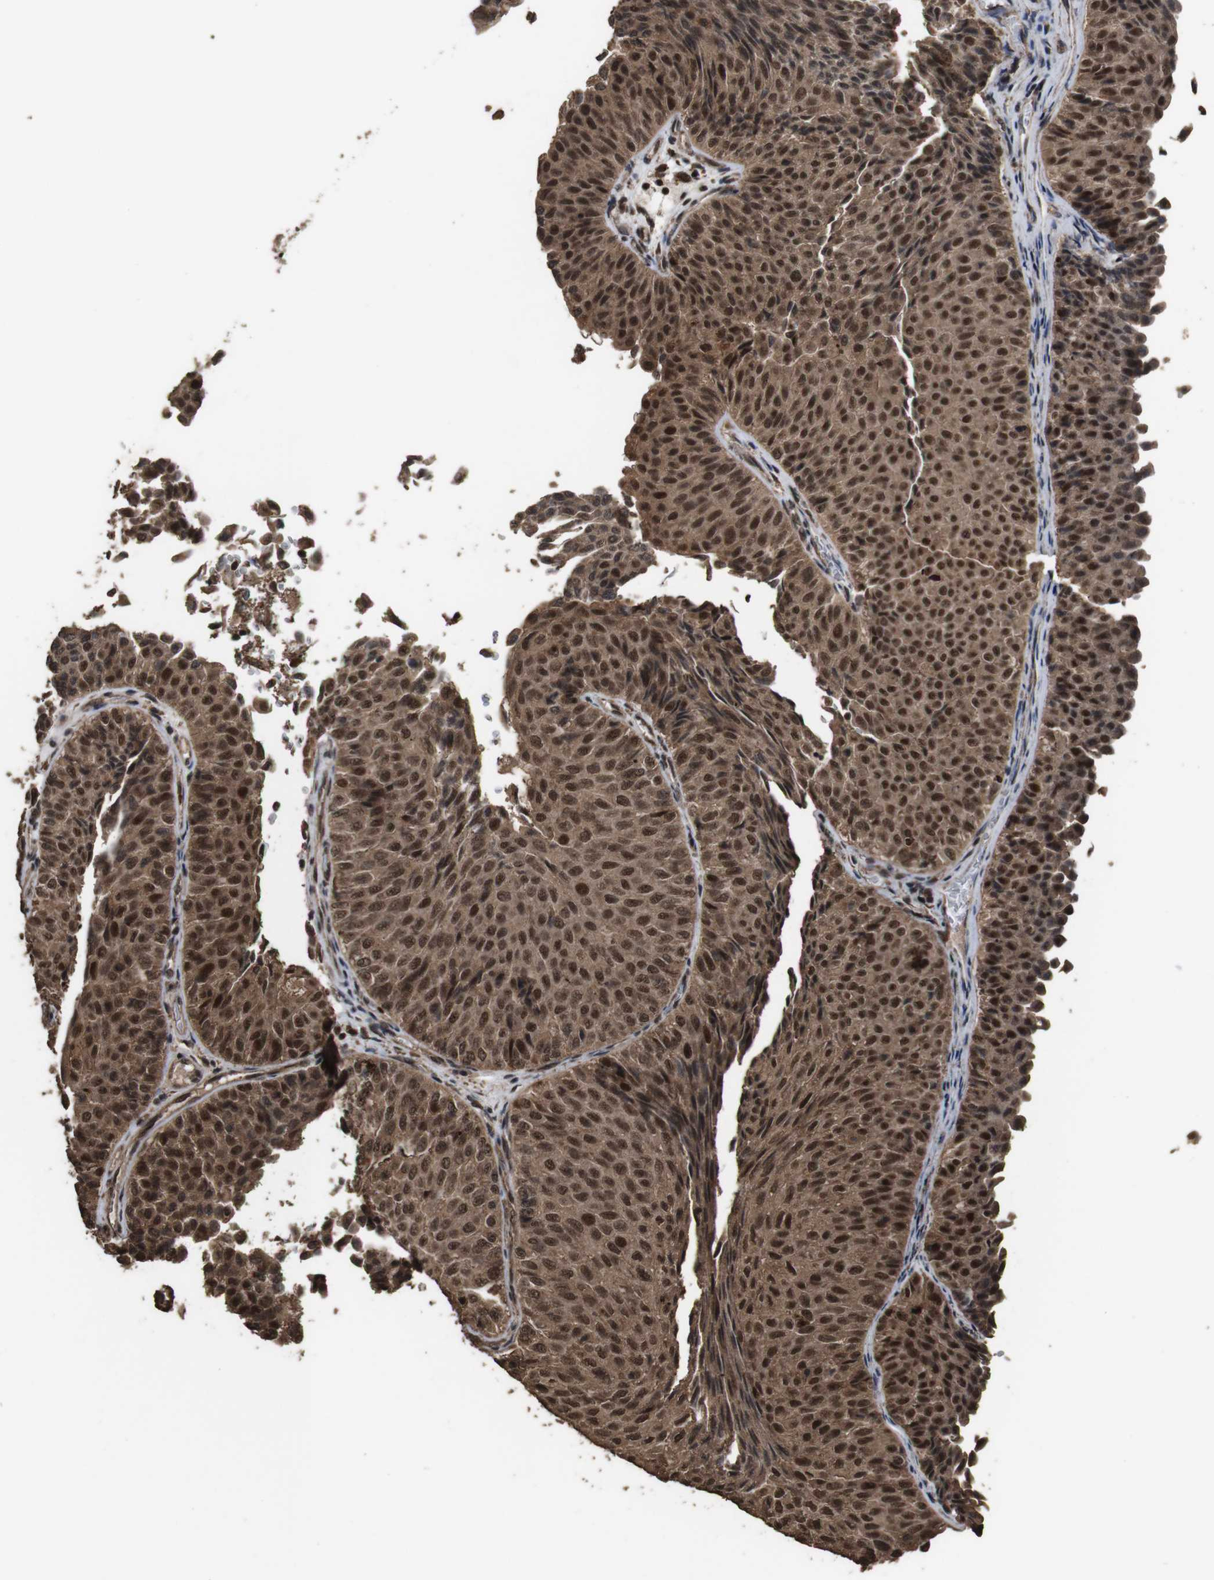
{"staining": {"intensity": "strong", "quantity": ">75%", "location": "cytoplasmic/membranous,nuclear"}, "tissue": "urothelial cancer", "cell_type": "Tumor cells", "image_type": "cancer", "snomed": [{"axis": "morphology", "description": "Urothelial carcinoma, Low grade"}, {"axis": "topography", "description": "Urinary bladder"}], "caption": "Low-grade urothelial carcinoma stained for a protein (brown) exhibits strong cytoplasmic/membranous and nuclear positive positivity in about >75% of tumor cells.", "gene": "RRAS2", "patient": {"sex": "male", "age": 78}}